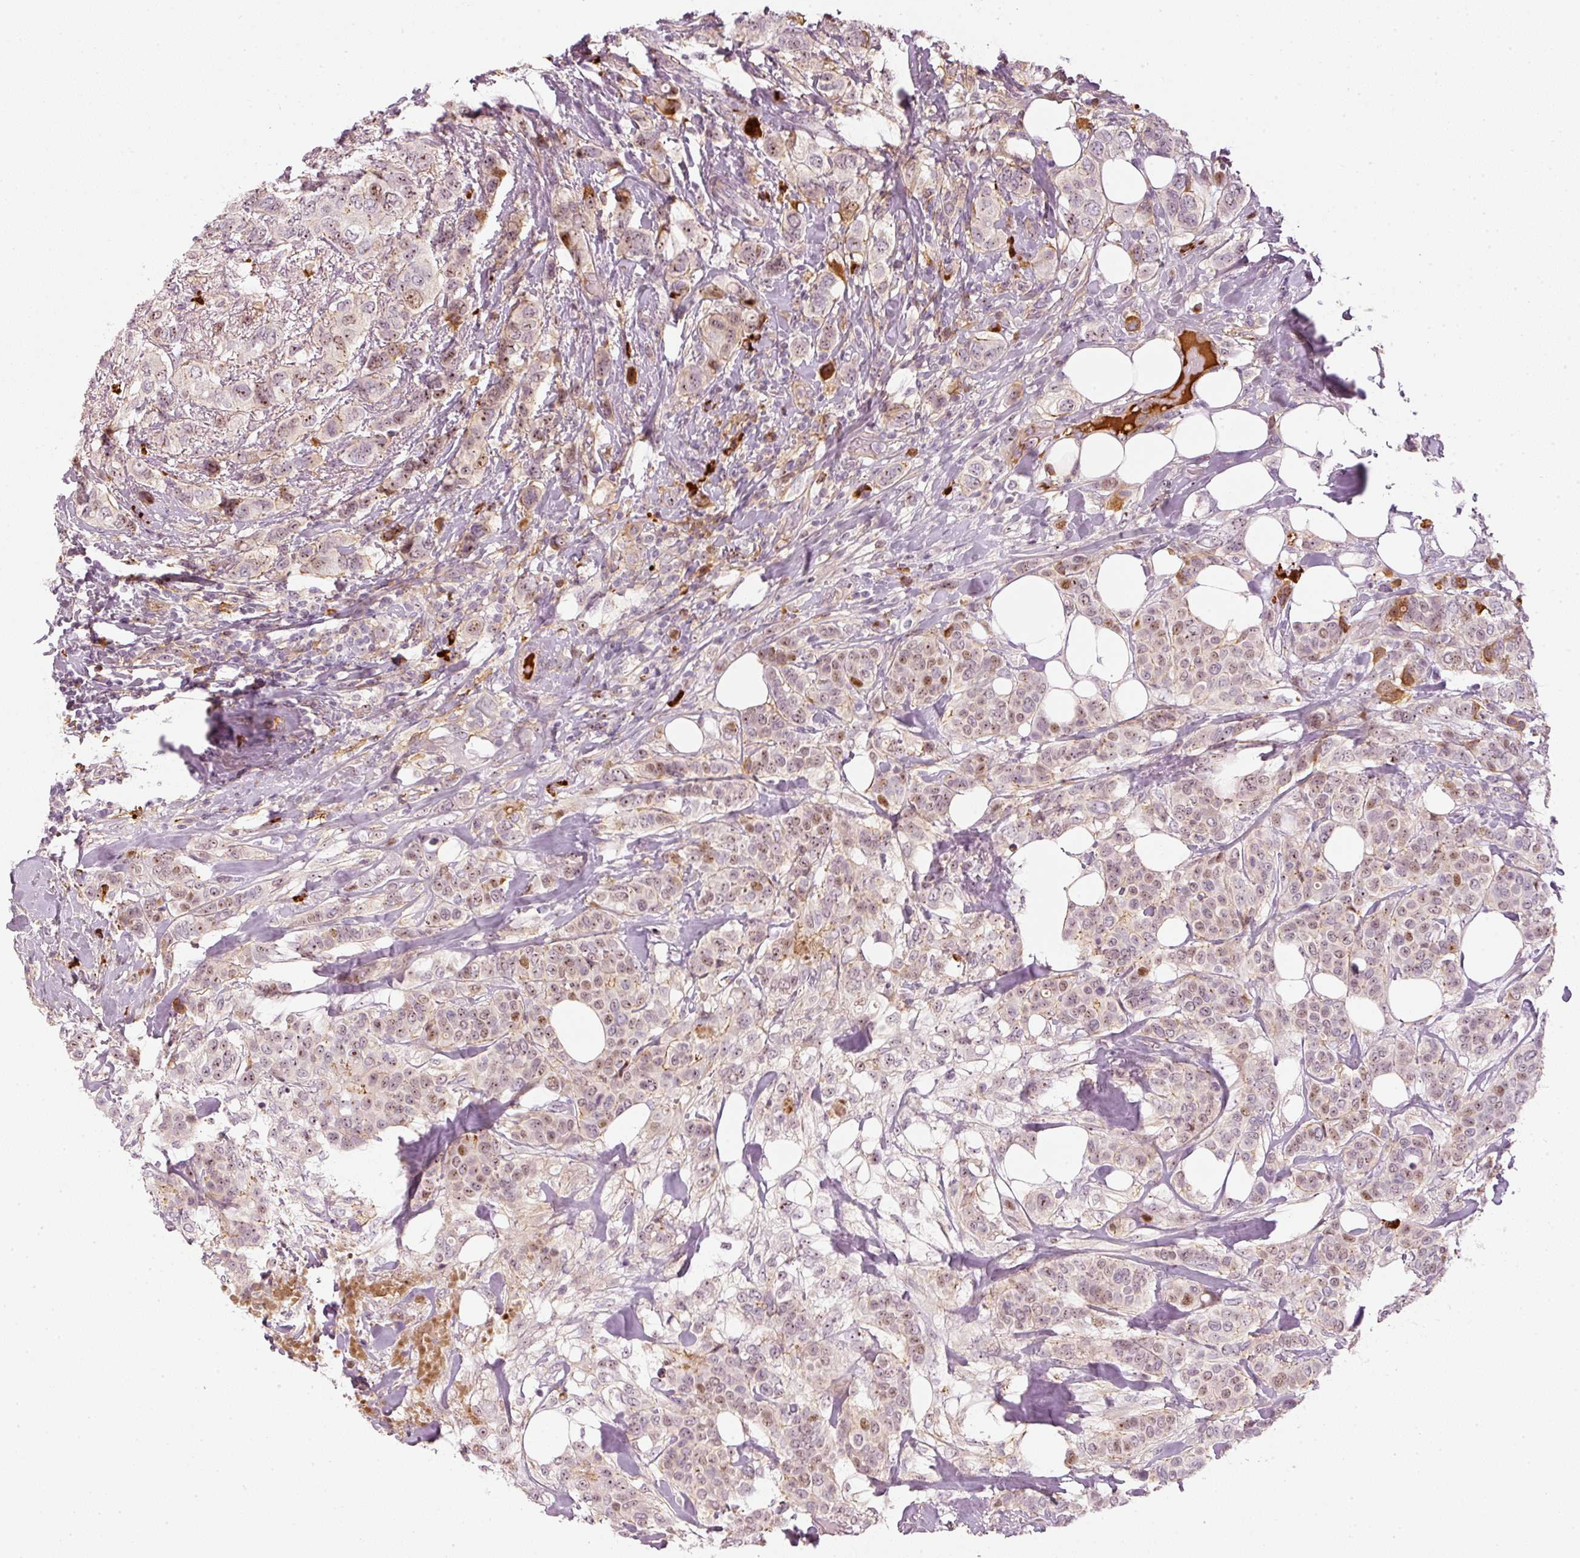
{"staining": {"intensity": "moderate", "quantity": "25%-75%", "location": "nuclear"}, "tissue": "breast cancer", "cell_type": "Tumor cells", "image_type": "cancer", "snomed": [{"axis": "morphology", "description": "Lobular carcinoma"}, {"axis": "topography", "description": "Breast"}], "caption": "High-magnification brightfield microscopy of lobular carcinoma (breast) stained with DAB (3,3'-diaminobenzidine) (brown) and counterstained with hematoxylin (blue). tumor cells exhibit moderate nuclear positivity is identified in approximately25%-75% of cells.", "gene": "VCAM1", "patient": {"sex": "female", "age": 51}}